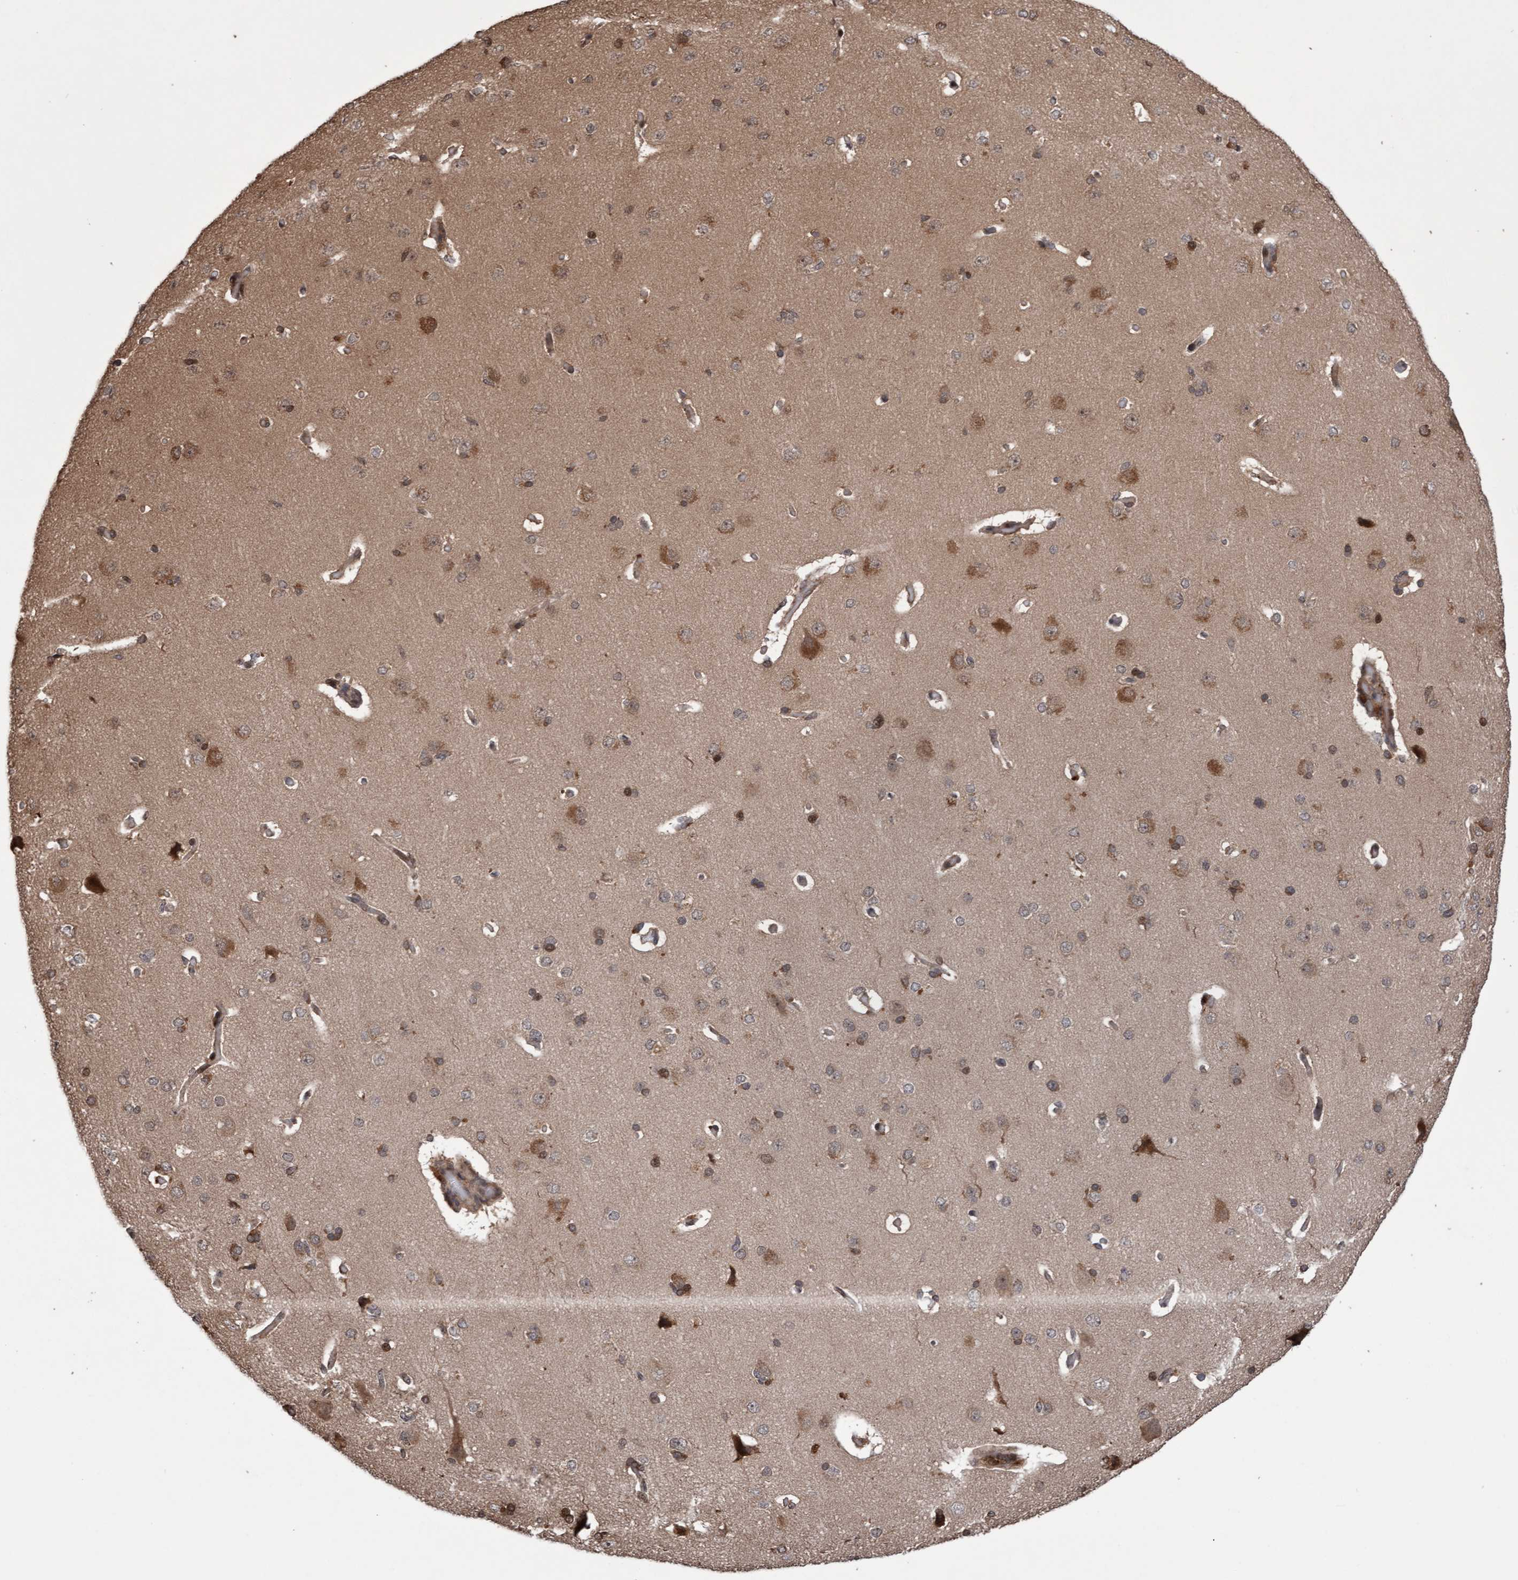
{"staining": {"intensity": "moderate", "quantity": ">75%", "location": "cytoplasmic/membranous"}, "tissue": "cerebral cortex", "cell_type": "Endothelial cells", "image_type": "normal", "snomed": [{"axis": "morphology", "description": "Normal tissue, NOS"}, {"axis": "topography", "description": "Cerebral cortex"}], "caption": "Protein analysis of benign cerebral cortex exhibits moderate cytoplasmic/membranous staining in about >75% of endothelial cells. (DAB IHC, brown staining for protein, blue staining for nuclei).", "gene": "PECR", "patient": {"sex": "male", "age": 62}}